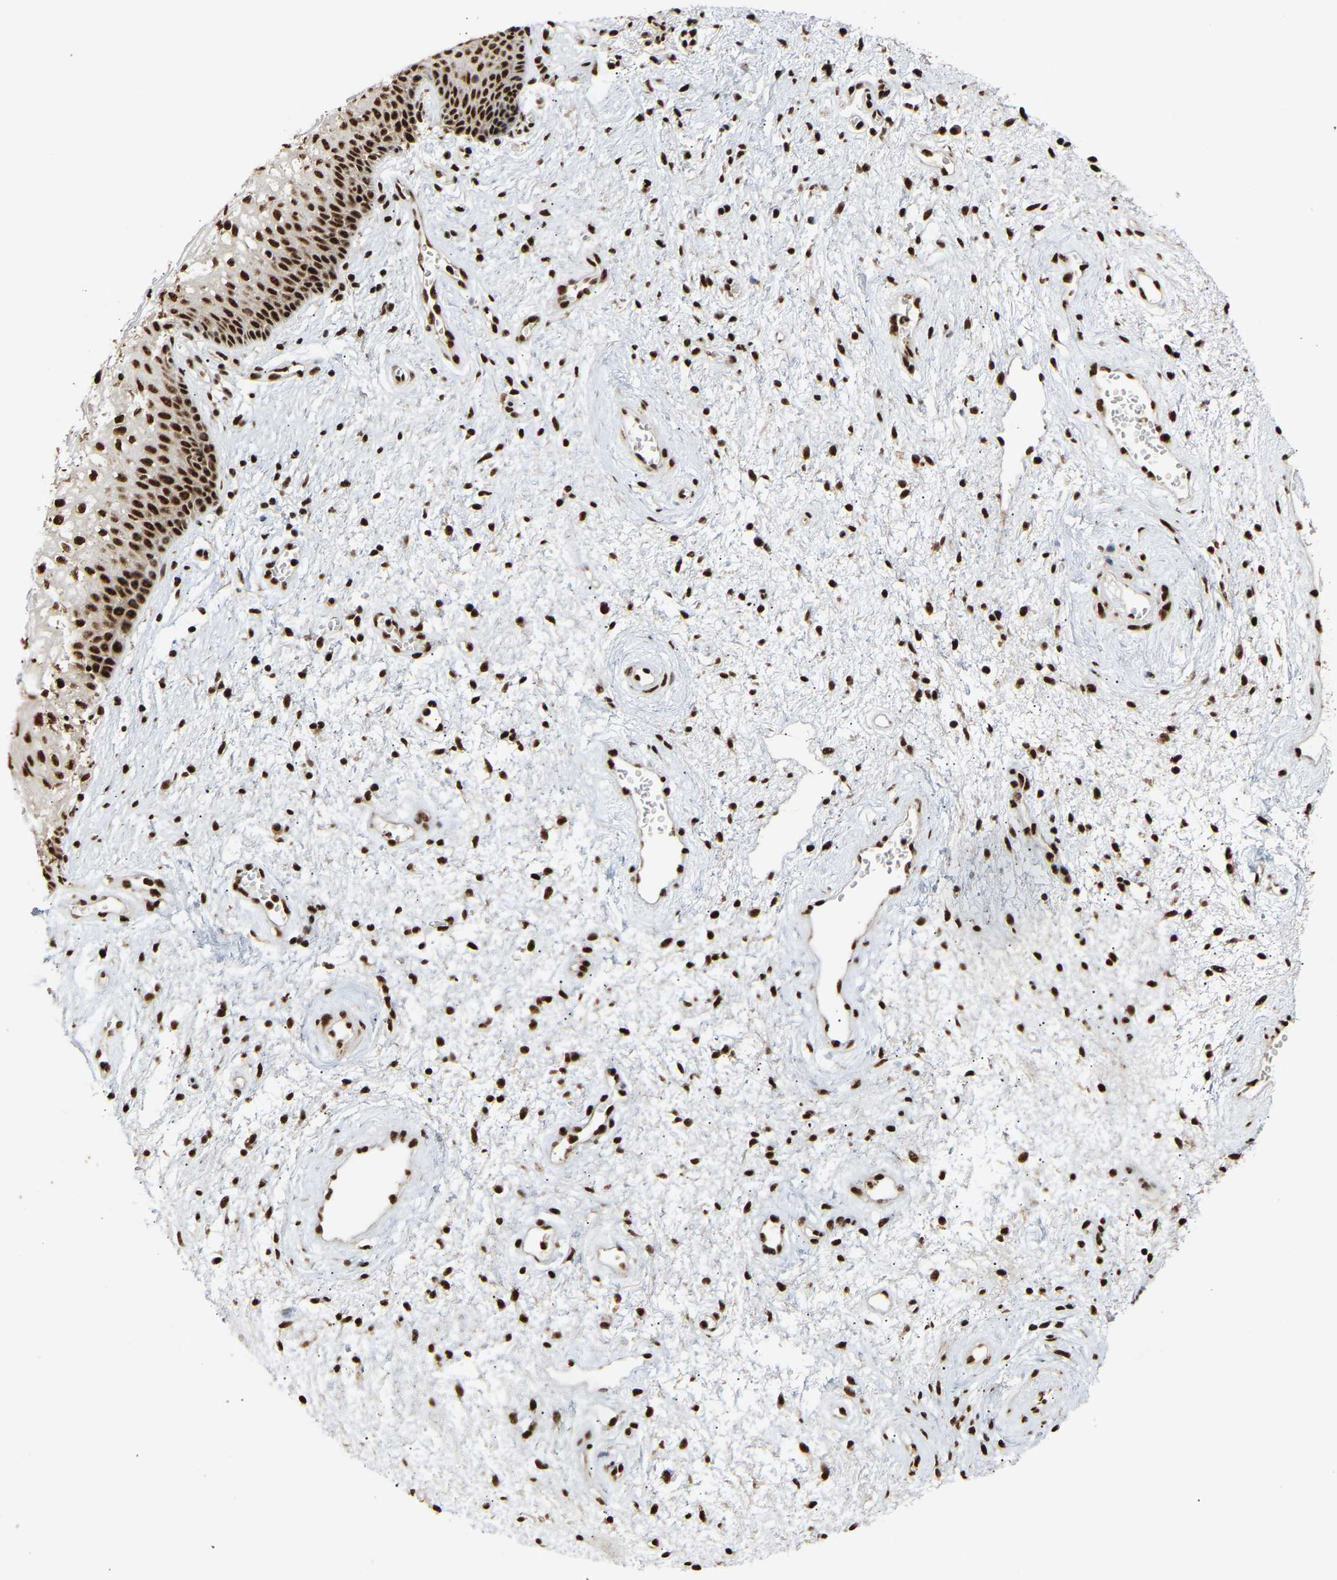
{"staining": {"intensity": "strong", "quantity": ">75%", "location": "nuclear"}, "tissue": "vagina", "cell_type": "Squamous epithelial cells", "image_type": "normal", "snomed": [{"axis": "morphology", "description": "Normal tissue, NOS"}, {"axis": "topography", "description": "Vagina"}], "caption": "IHC photomicrograph of benign vagina stained for a protein (brown), which reveals high levels of strong nuclear positivity in approximately >75% of squamous epithelial cells.", "gene": "ALYREF", "patient": {"sex": "female", "age": 34}}